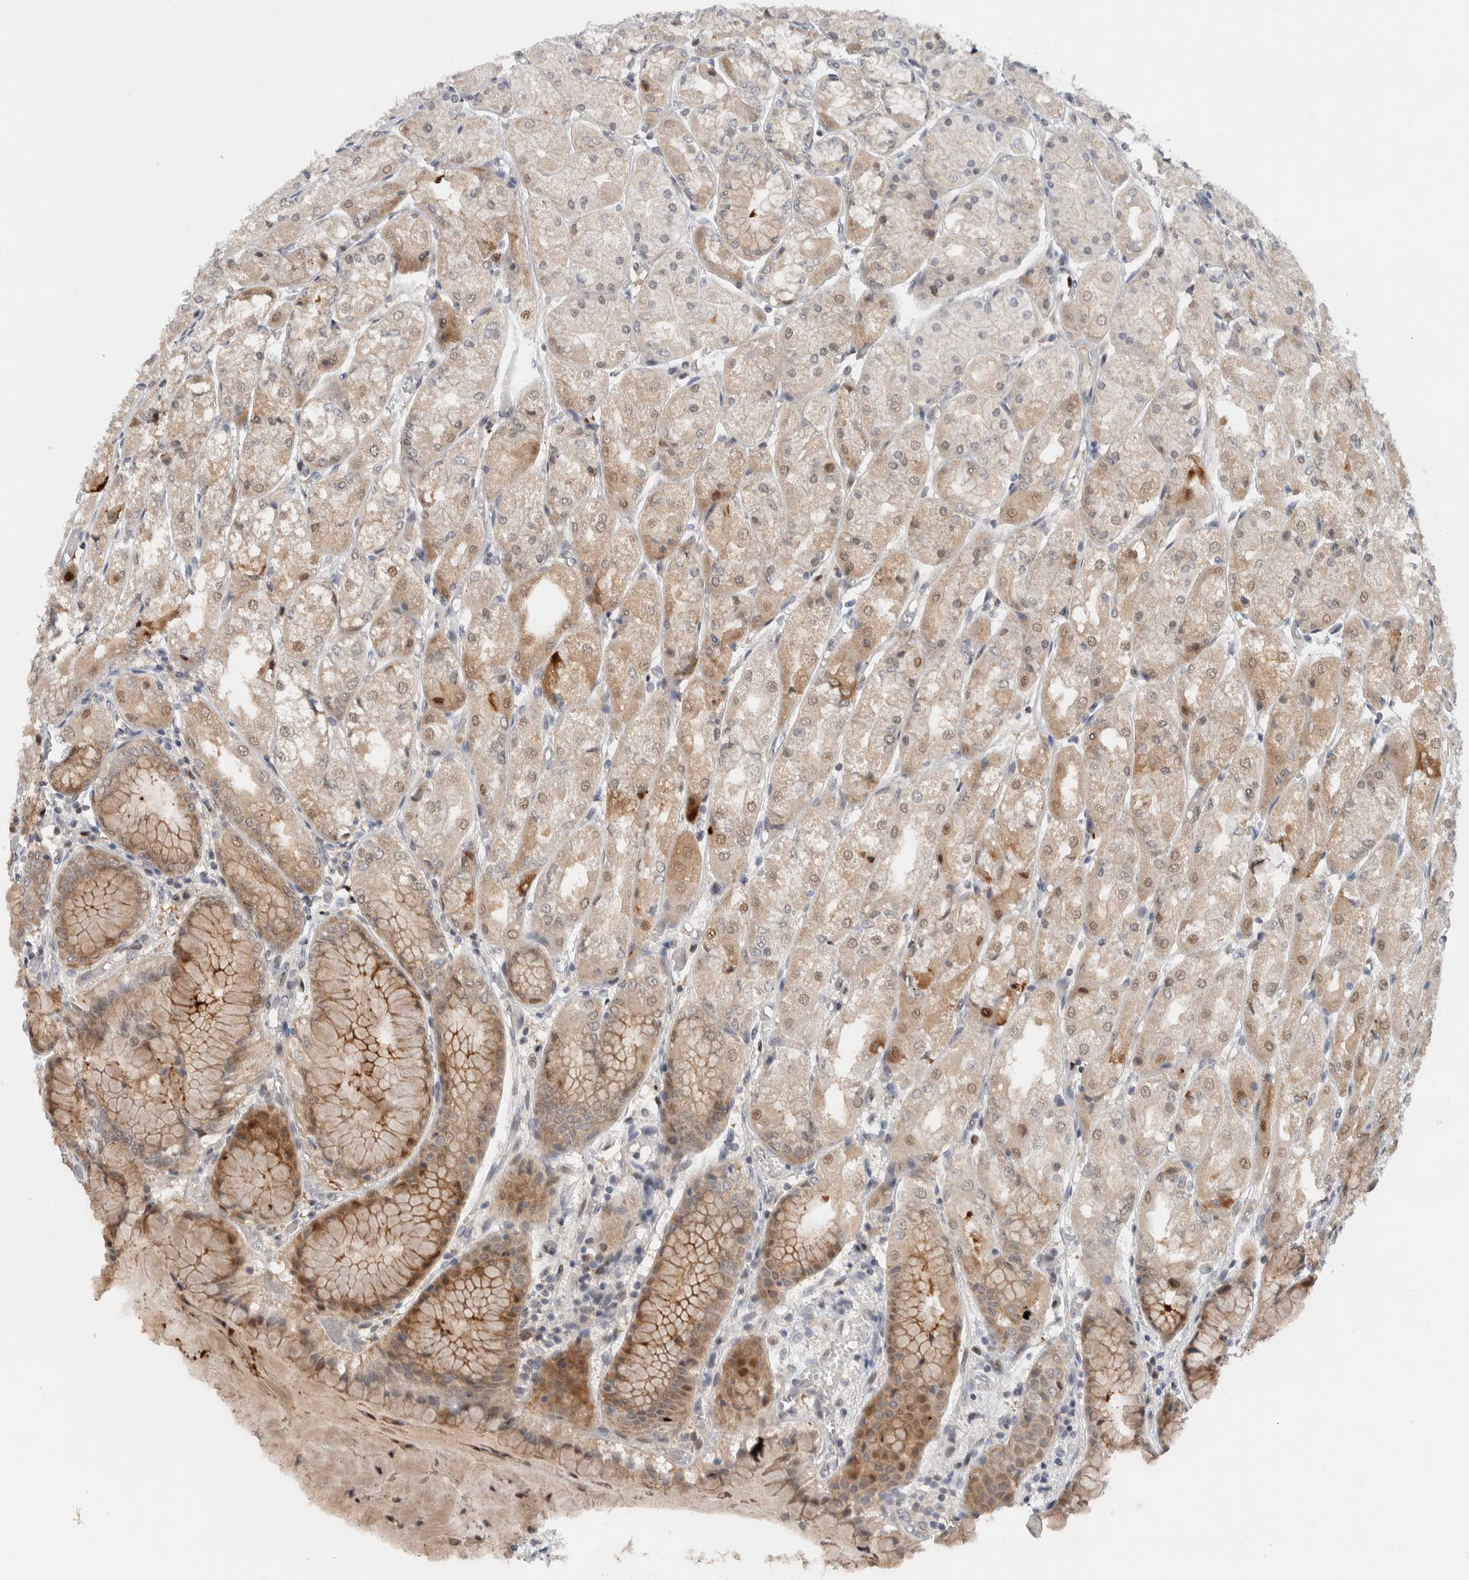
{"staining": {"intensity": "moderate", "quantity": ">75%", "location": "cytoplasmic/membranous,nuclear"}, "tissue": "stomach", "cell_type": "Glandular cells", "image_type": "normal", "snomed": [{"axis": "morphology", "description": "Normal tissue, NOS"}, {"axis": "topography", "description": "Stomach, upper"}], "caption": "Immunohistochemical staining of benign stomach reveals >75% levels of moderate cytoplasmic/membranous,nuclear protein expression in approximately >75% of glandular cells.", "gene": "NCR3LG1", "patient": {"sex": "male", "age": 72}}